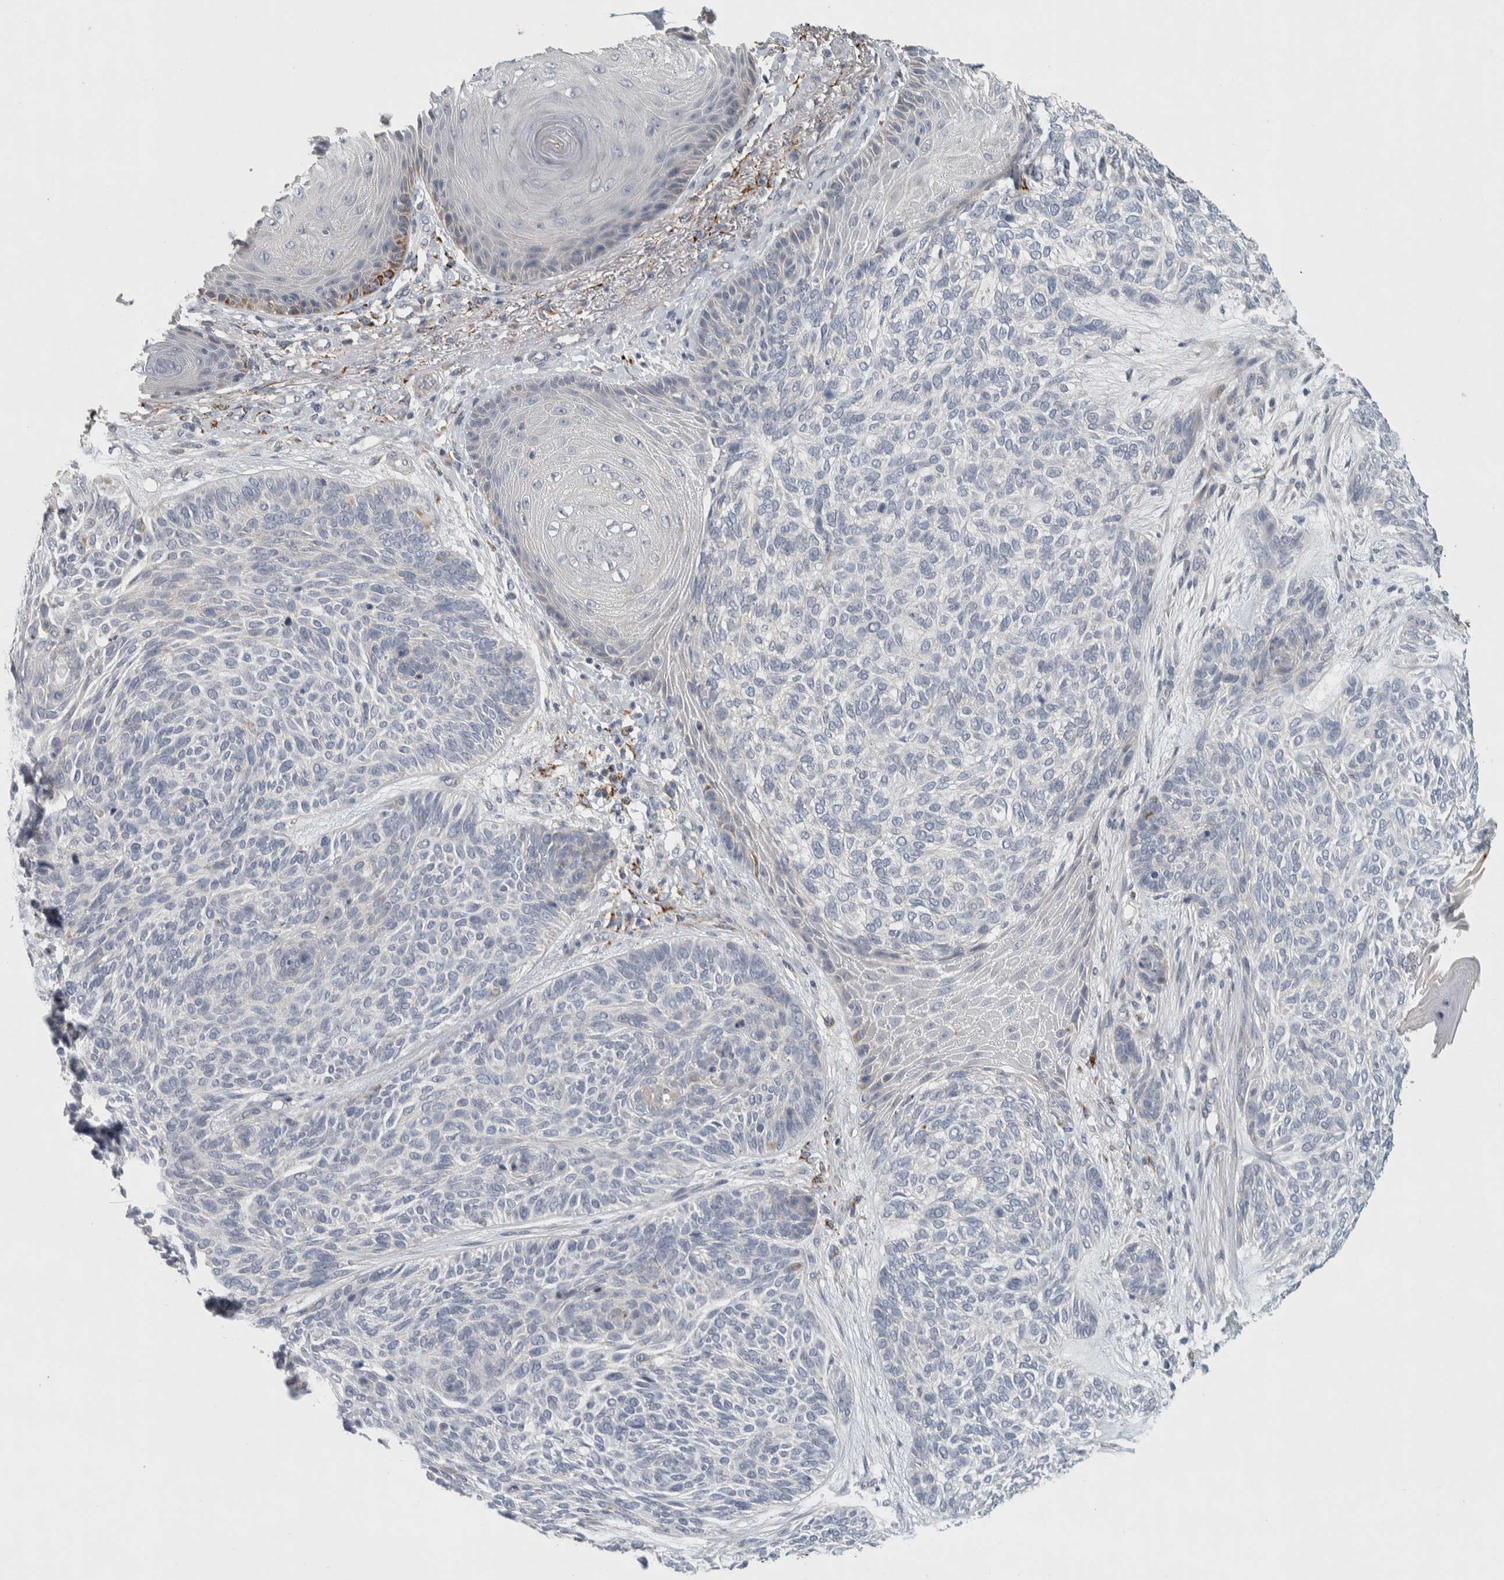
{"staining": {"intensity": "negative", "quantity": "none", "location": "none"}, "tissue": "skin cancer", "cell_type": "Tumor cells", "image_type": "cancer", "snomed": [{"axis": "morphology", "description": "Basal cell carcinoma"}, {"axis": "topography", "description": "Skin"}], "caption": "Skin cancer was stained to show a protein in brown. There is no significant positivity in tumor cells. (DAB (3,3'-diaminobenzidine) immunohistochemistry, high magnification).", "gene": "FAM78A", "patient": {"sex": "male", "age": 55}}